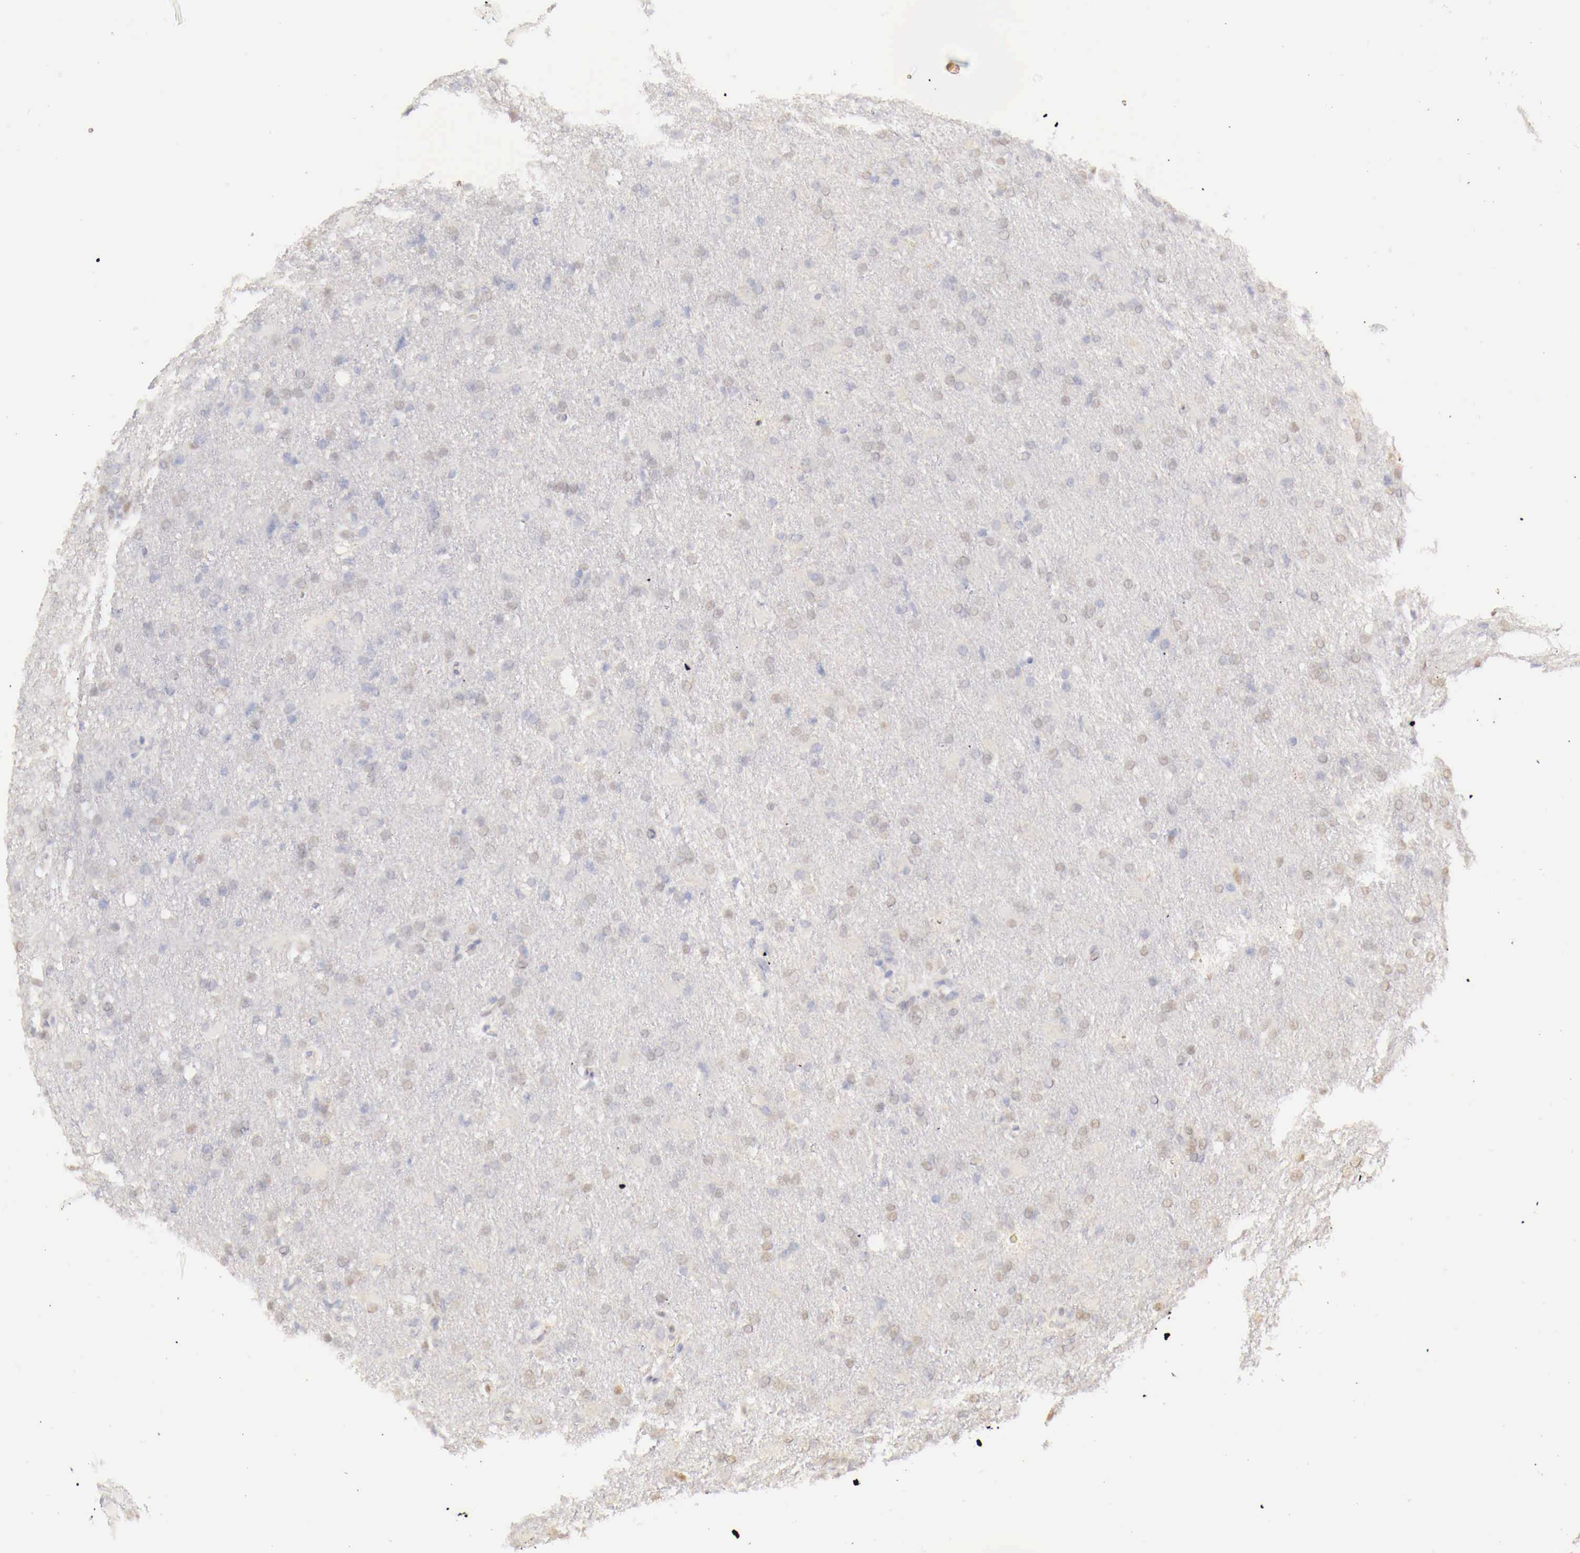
{"staining": {"intensity": "negative", "quantity": "none", "location": "none"}, "tissue": "glioma", "cell_type": "Tumor cells", "image_type": "cancer", "snomed": [{"axis": "morphology", "description": "Glioma, malignant, High grade"}, {"axis": "topography", "description": "Brain"}], "caption": "The photomicrograph displays no significant staining in tumor cells of malignant glioma (high-grade).", "gene": "UBA1", "patient": {"sex": "male", "age": 68}}